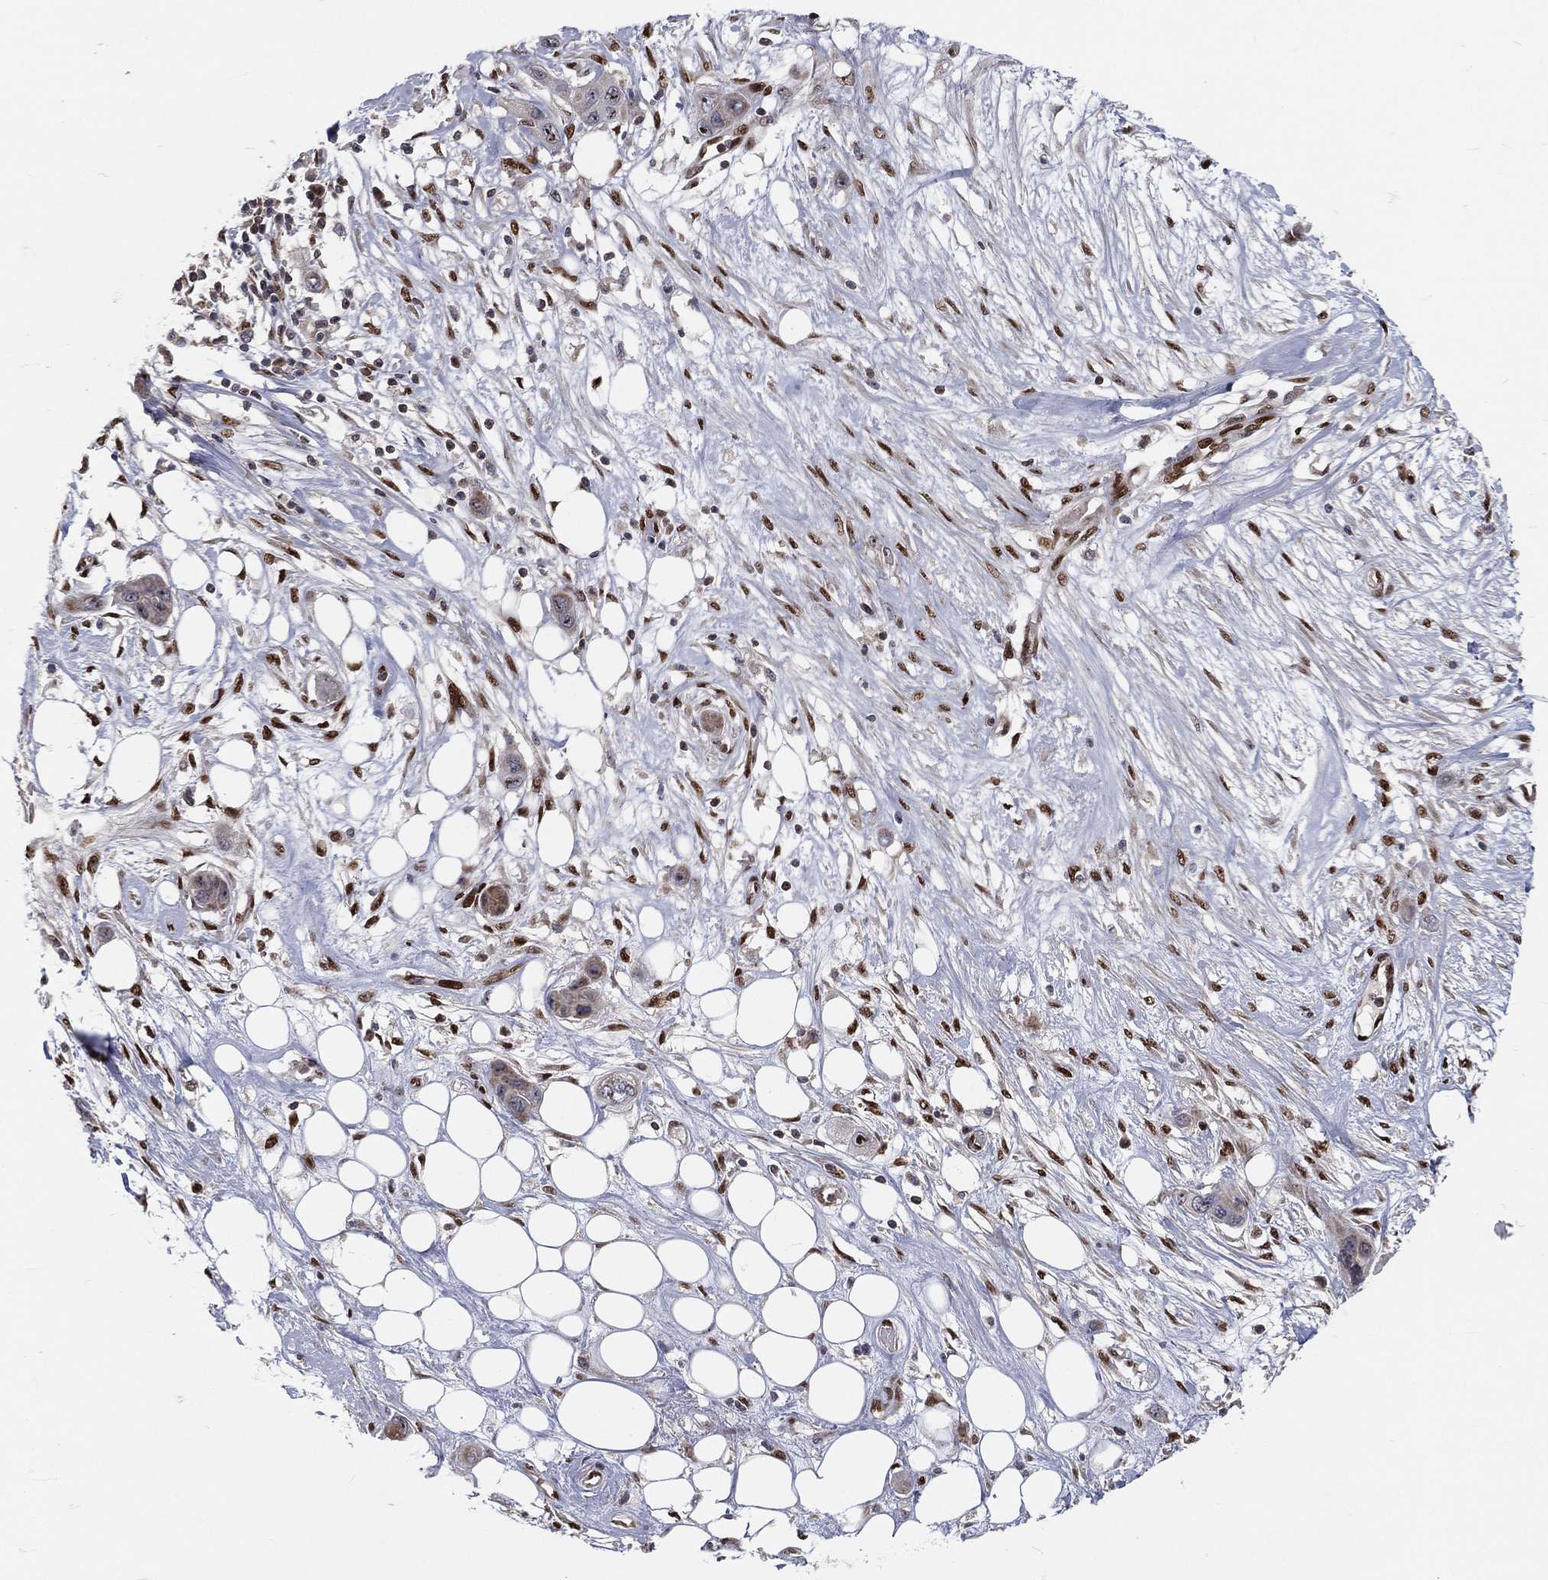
{"staining": {"intensity": "negative", "quantity": "none", "location": "none"}, "tissue": "skin cancer", "cell_type": "Tumor cells", "image_type": "cancer", "snomed": [{"axis": "morphology", "description": "Squamous cell carcinoma, NOS"}, {"axis": "topography", "description": "Skin"}], "caption": "Histopathology image shows no significant protein staining in tumor cells of skin squamous cell carcinoma. (Brightfield microscopy of DAB (3,3'-diaminobenzidine) IHC at high magnification).", "gene": "ZEB1", "patient": {"sex": "male", "age": 79}}